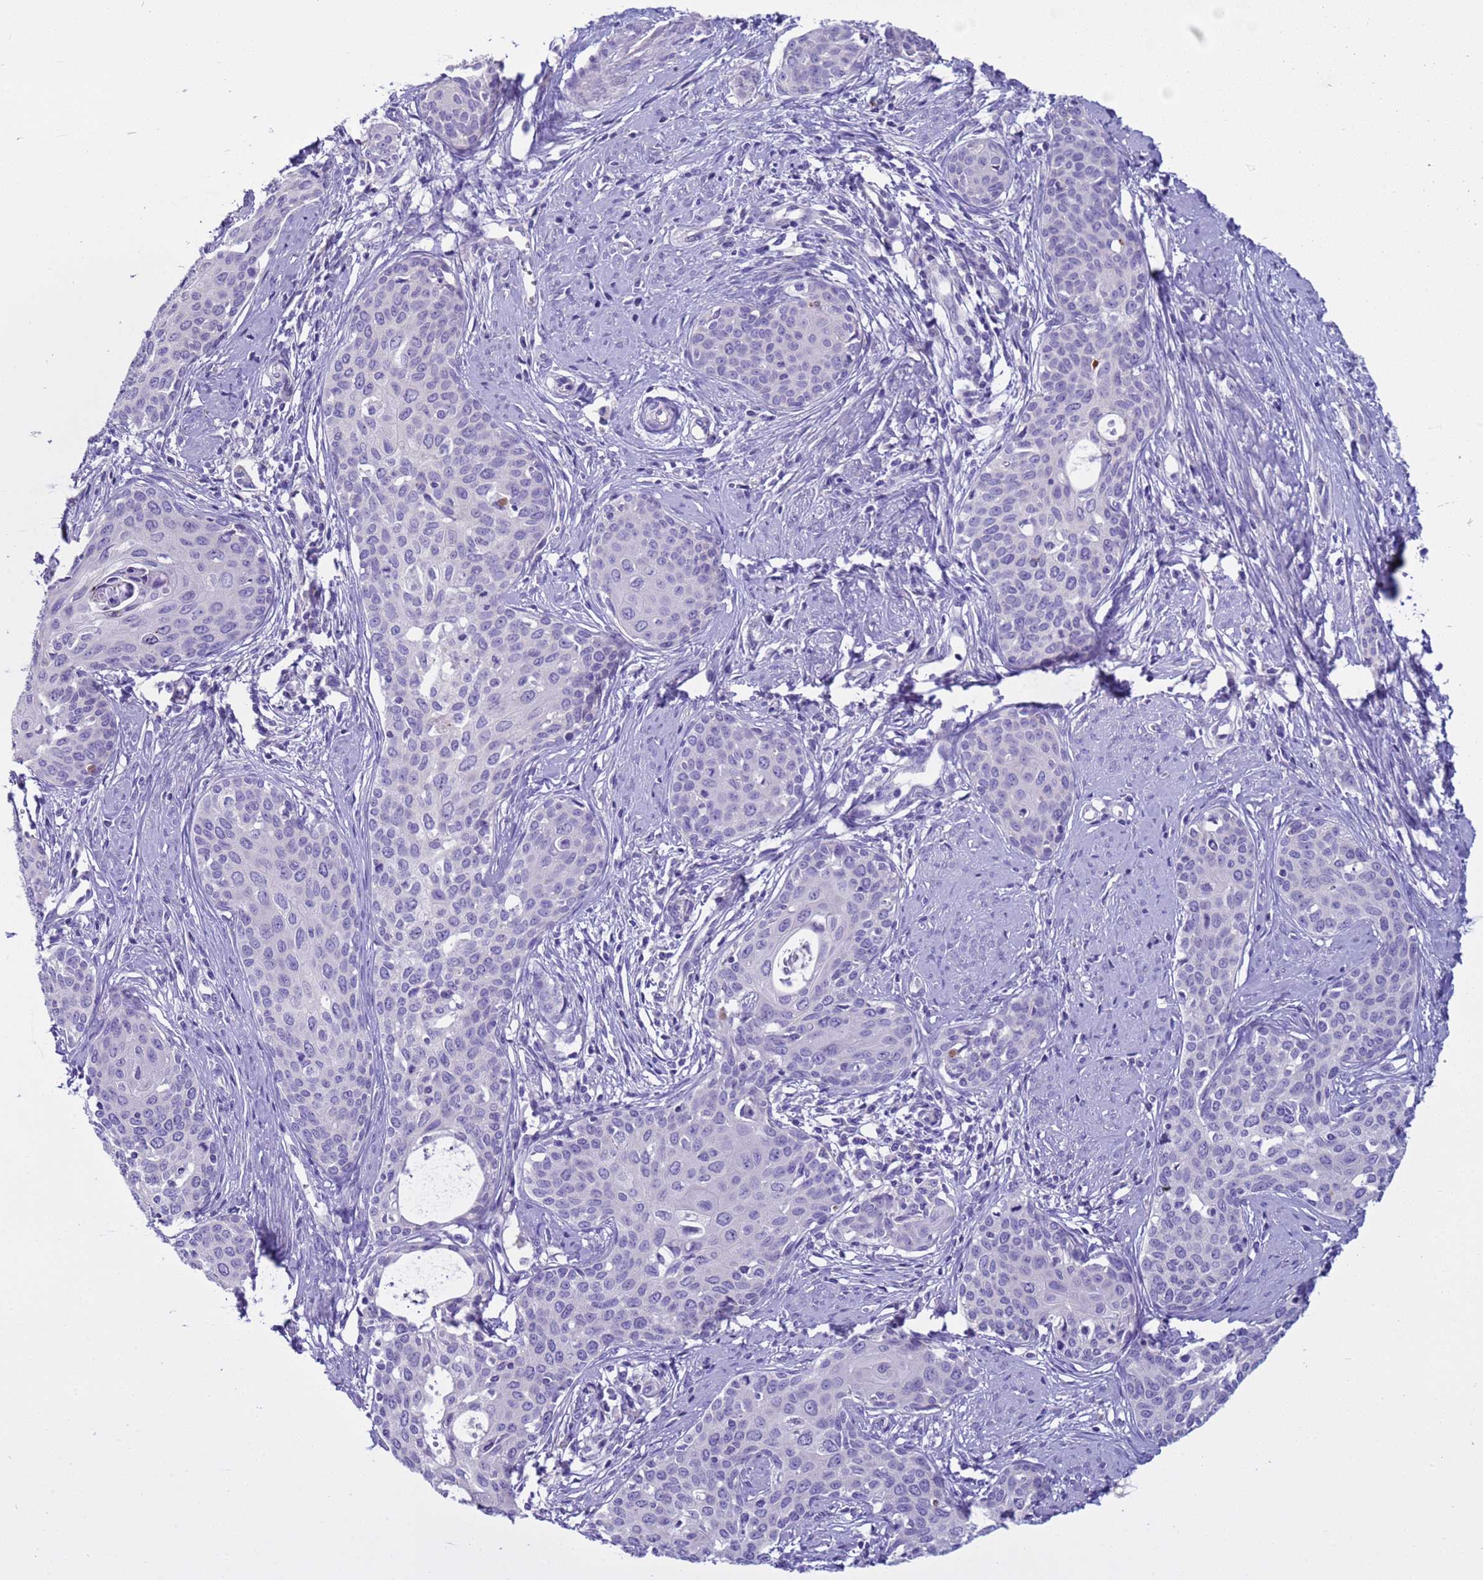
{"staining": {"intensity": "negative", "quantity": "none", "location": "none"}, "tissue": "cervical cancer", "cell_type": "Tumor cells", "image_type": "cancer", "snomed": [{"axis": "morphology", "description": "Squamous cell carcinoma, NOS"}, {"axis": "topography", "description": "Cervix"}], "caption": "Cervical squamous cell carcinoma stained for a protein using immunohistochemistry (IHC) demonstrates no expression tumor cells.", "gene": "CST4", "patient": {"sex": "female", "age": 46}}